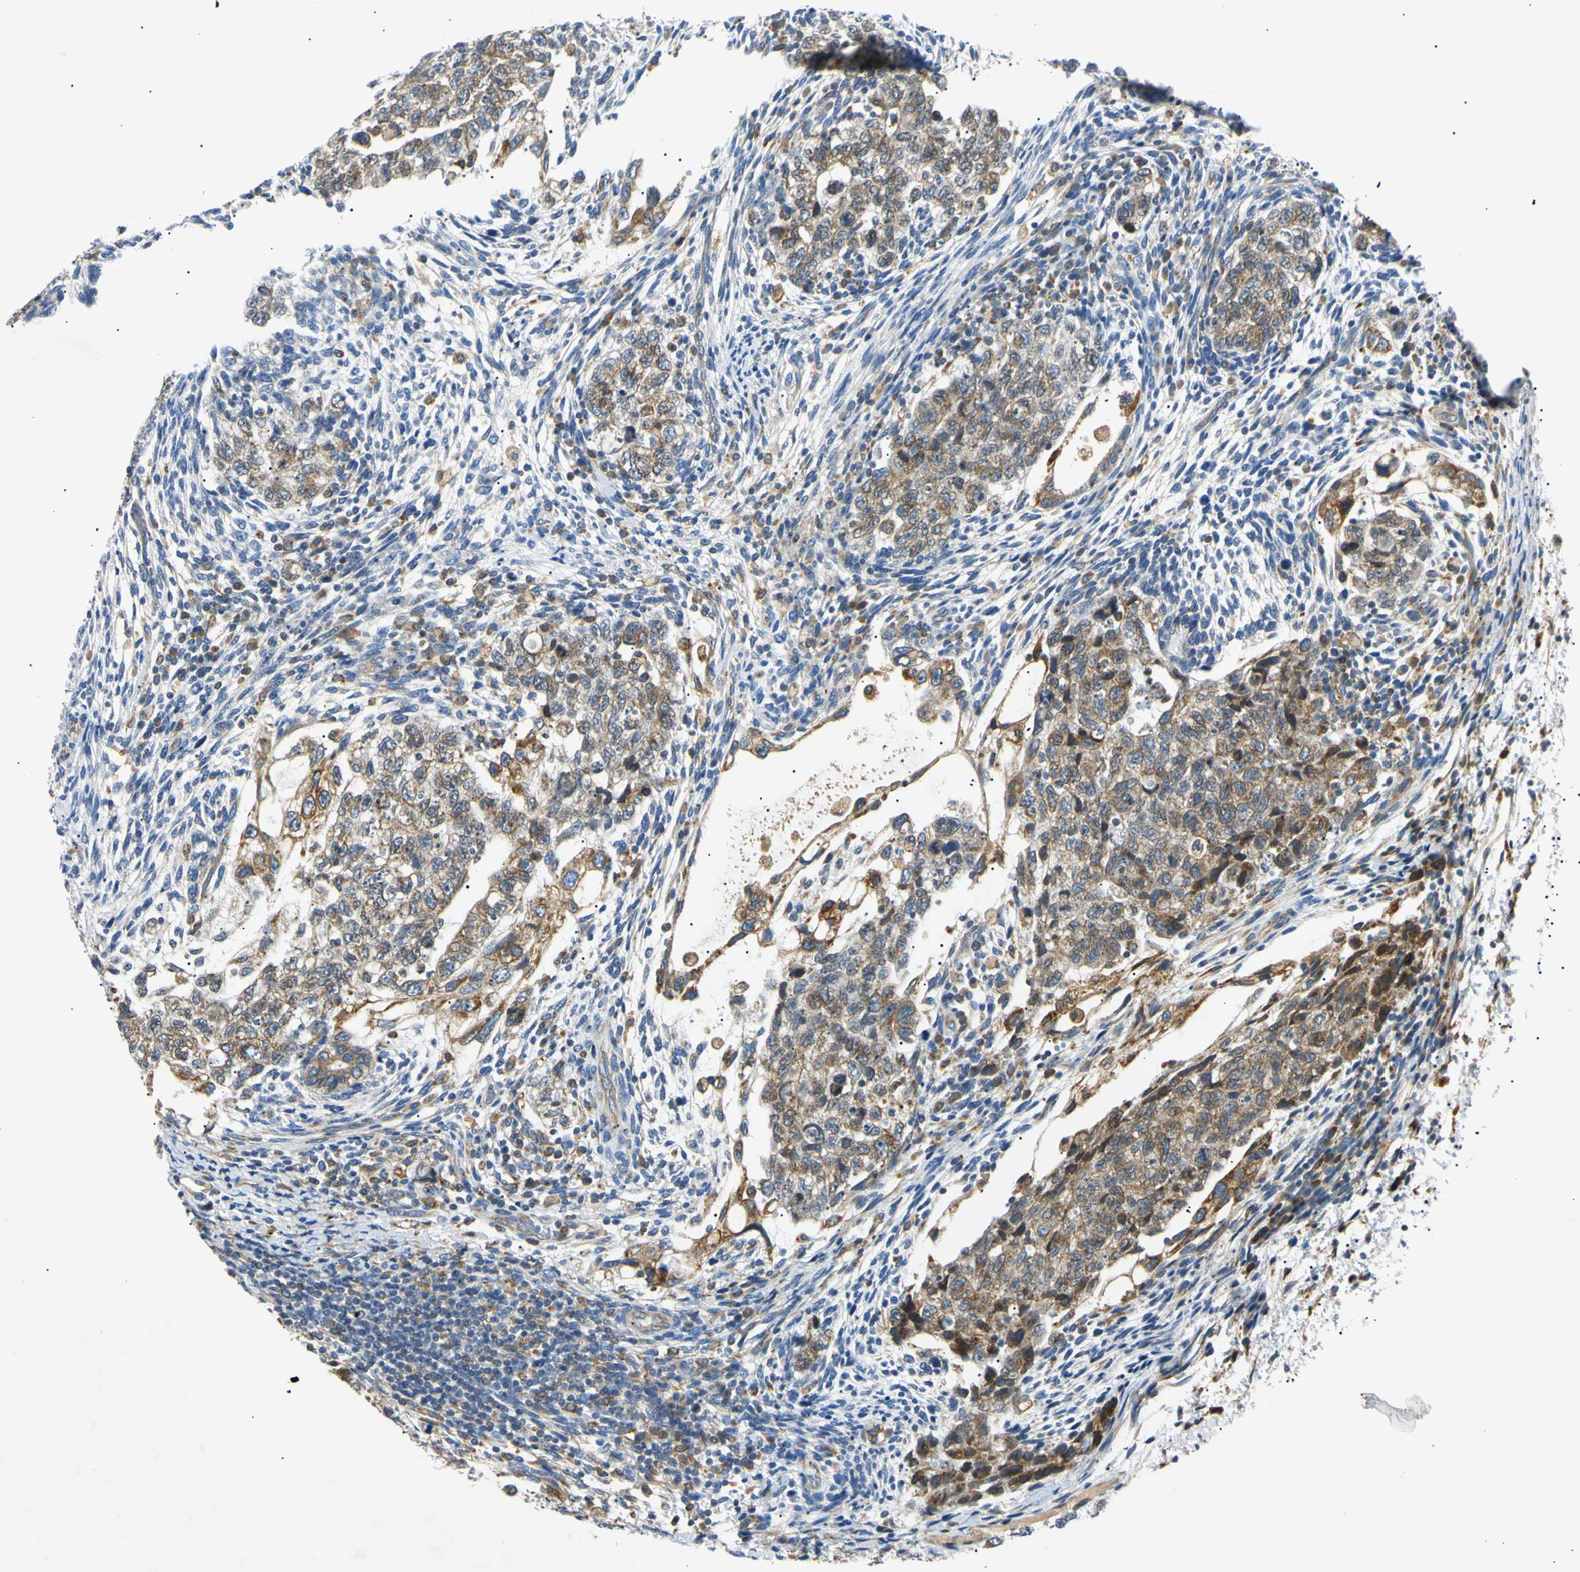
{"staining": {"intensity": "moderate", "quantity": "25%-75%", "location": "cytoplasmic/membranous"}, "tissue": "testis cancer", "cell_type": "Tumor cells", "image_type": "cancer", "snomed": [{"axis": "morphology", "description": "Normal tissue, NOS"}, {"axis": "morphology", "description": "Carcinoma, Embryonal, NOS"}, {"axis": "topography", "description": "Testis"}], "caption": "This photomicrograph demonstrates IHC staining of human embryonal carcinoma (testis), with medium moderate cytoplasmic/membranous expression in about 25%-75% of tumor cells.", "gene": "DNAJB12", "patient": {"sex": "male", "age": 36}}